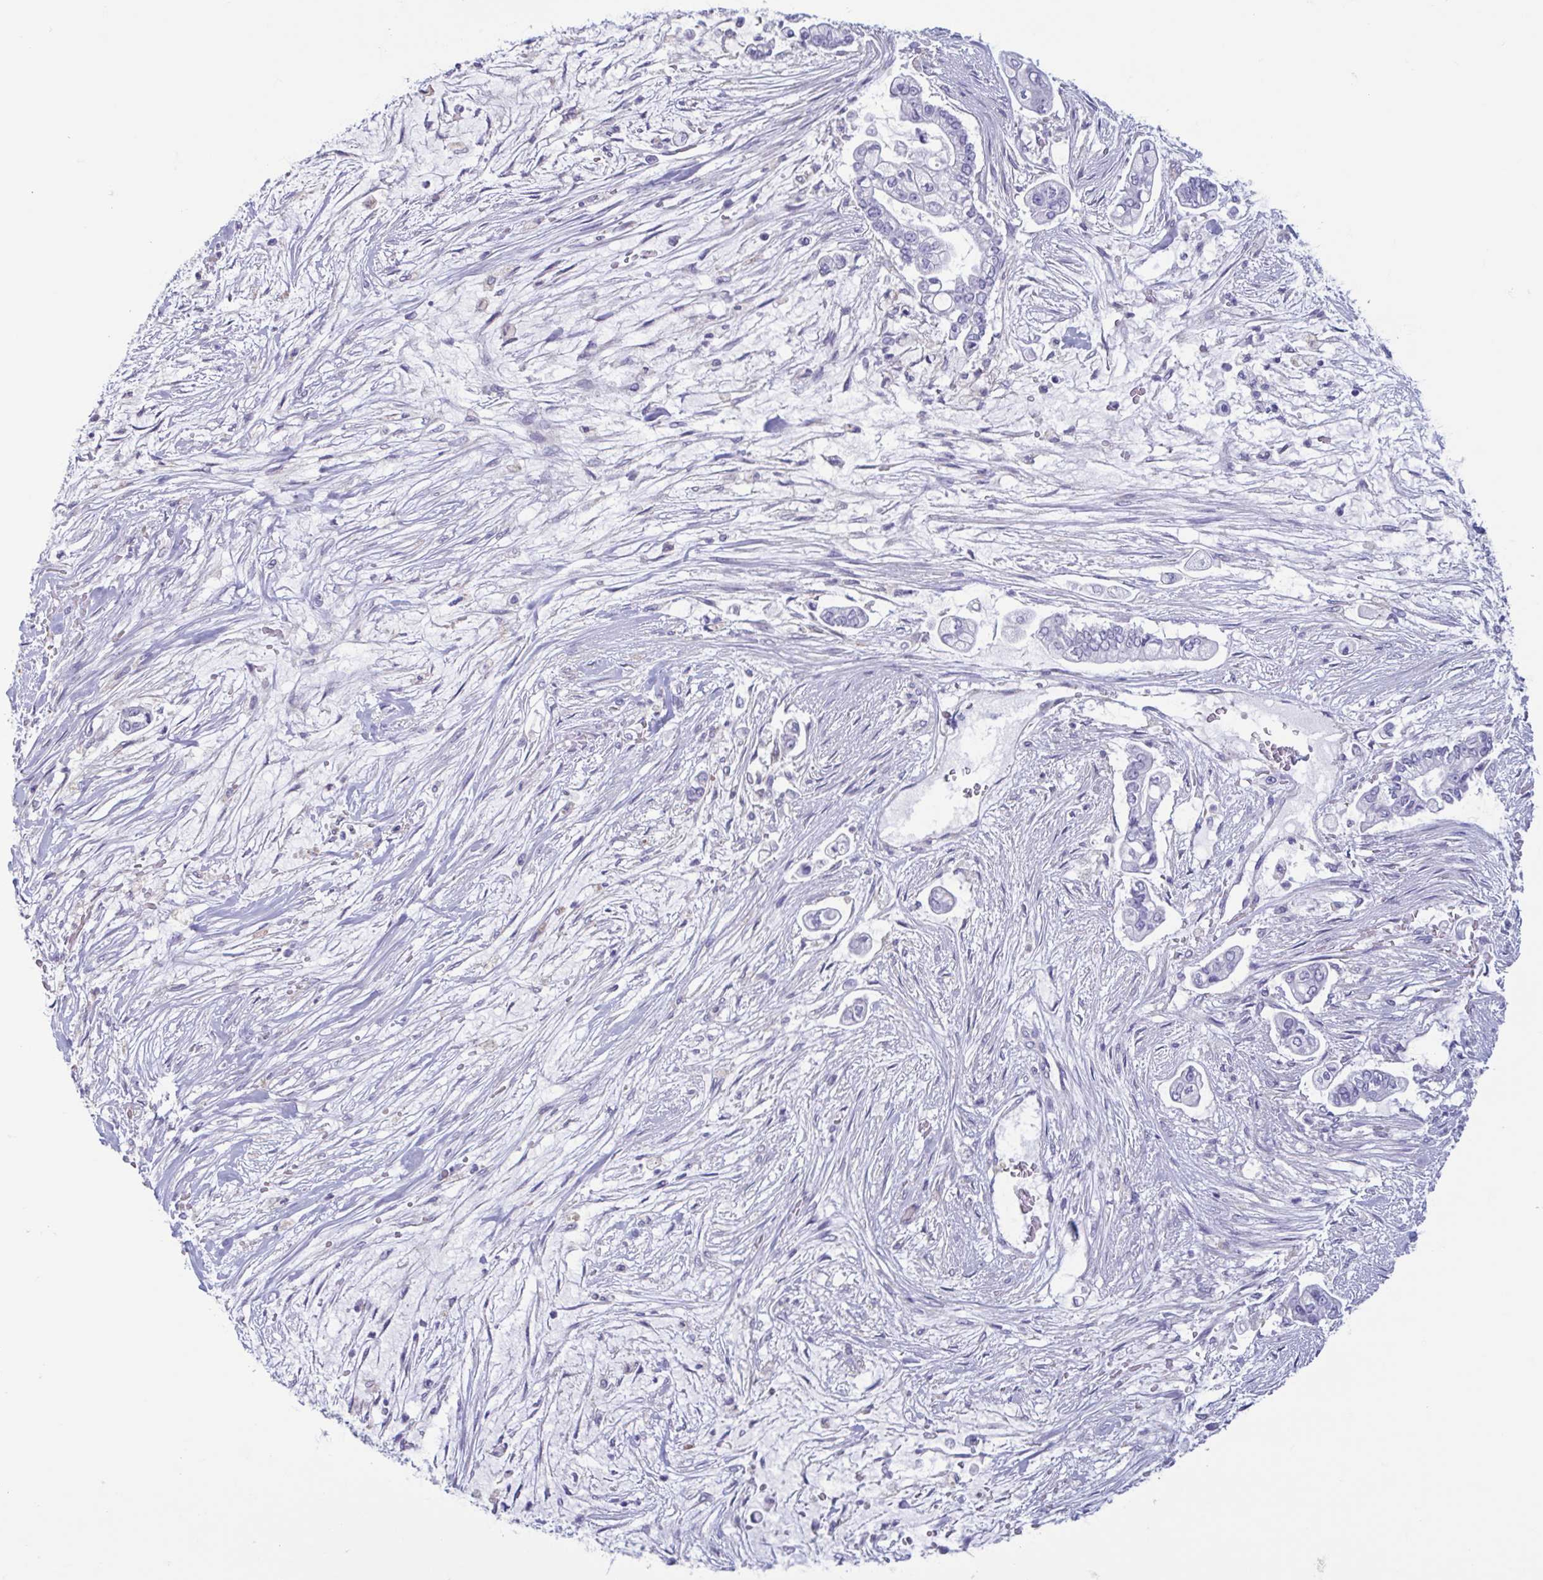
{"staining": {"intensity": "negative", "quantity": "none", "location": "none"}, "tissue": "pancreatic cancer", "cell_type": "Tumor cells", "image_type": "cancer", "snomed": [{"axis": "morphology", "description": "Adenocarcinoma, NOS"}, {"axis": "topography", "description": "Pancreas"}], "caption": "Immunohistochemistry (IHC) histopathology image of neoplastic tissue: human pancreatic adenocarcinoma stained with DAB (3,3'-diaminobenzidine) shows no significant protein positivity in tumor cells.", "gene": "MORC4", "patient": {"sex": "female", "age": 69}}